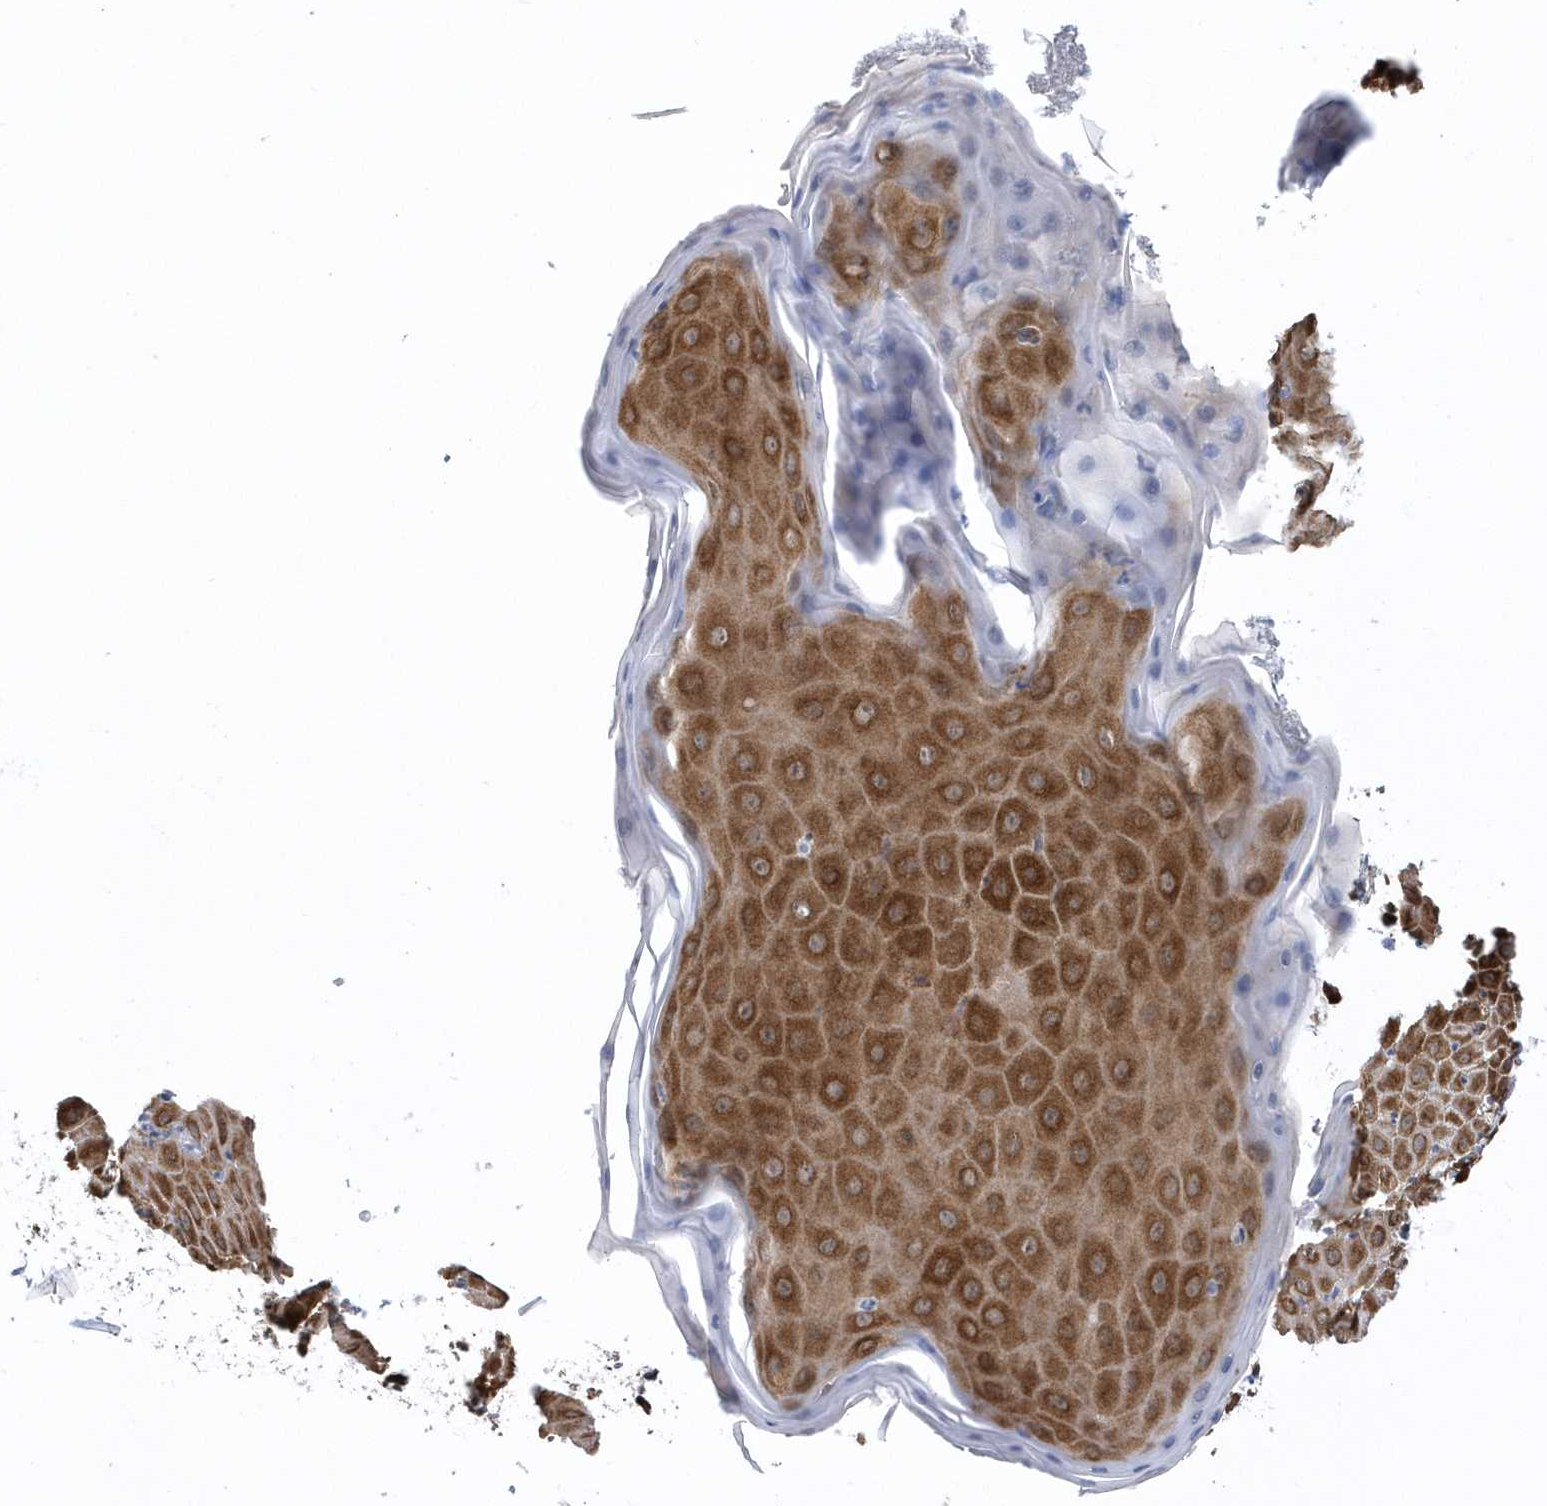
{"staining": {"intensity": "strong", "quantity": ">75%", "location": "cytoplasmic/membranous"}, "tissue": "skin", "cell_type": "Epidermal cells", "image_type": "normal", "snomed": [{"axis": "morphology", "description": "Normal tissue, NOS"}, {"axis": "topography", "description": "Vulva"}], "caption": "This image shows IHC staining of unremarkable skin, with high strong cytoplasmic/membranous positivity in about >75% of epidermal cells.", "gene": "PHF1", "patient": {"sex": "female", "age": 68}}